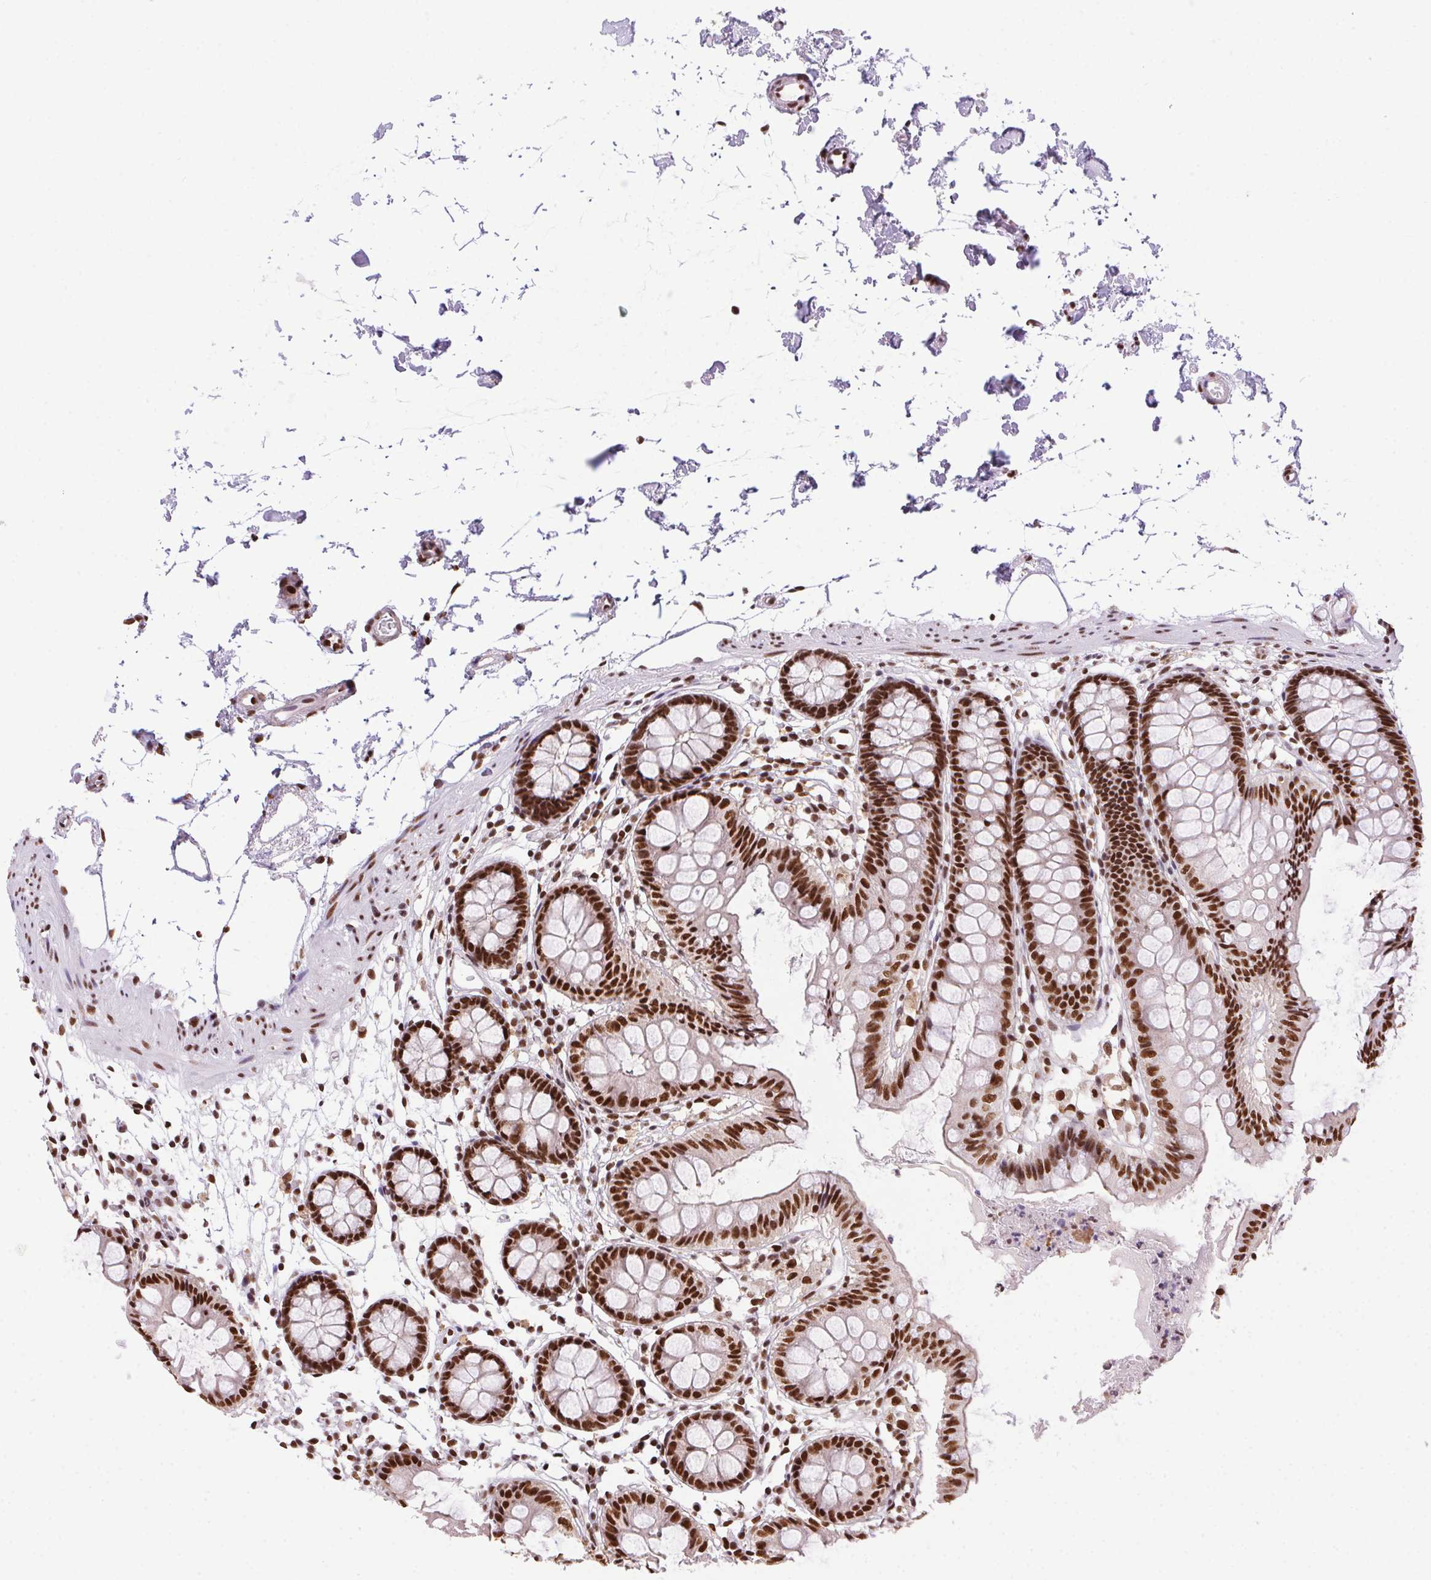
{"staining": {"intensity": "moderate", "quantity": "25%-75%", "location": "nuclear"}, "tissue": "colon", "cell_type": "Endothelial cells", "image_type": "normal", "snomed": [{"axis": "morphology", "description": "Normal tissue, NOS"}, {"axis": "topography", "description": "Colon"}], "caption": "Immunohistochemistry (IHC) histopathology image of benign human colon stained for a protein (brown), which shows medium levels of moderate nuclear positivity in approximately 25%-75% of endothelial cells.", "gene": "ZNF207", "patient": {"sex": "female", "age": 84}}